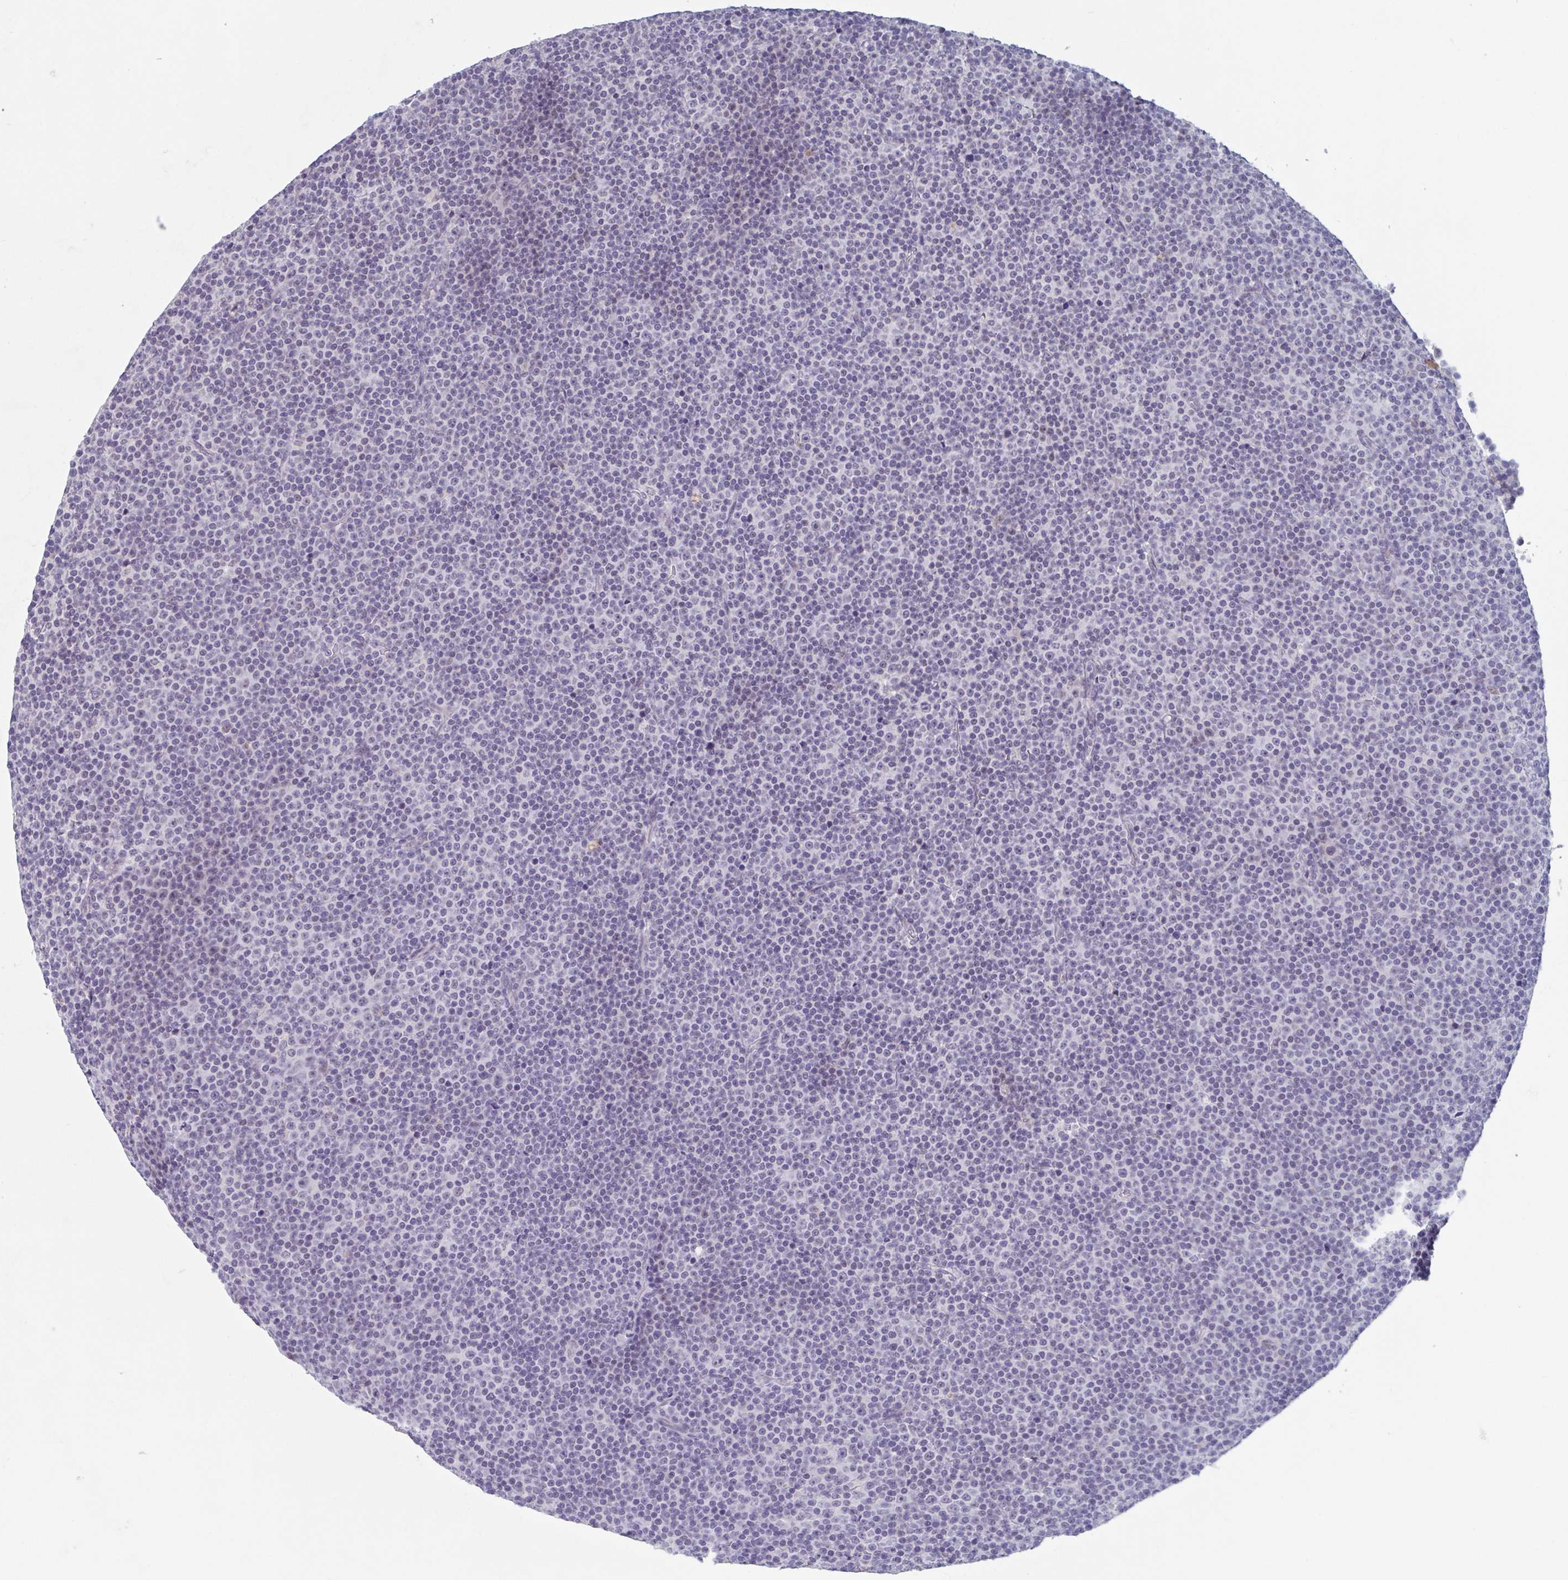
{"staining": {"intensity": "negative", "quantity": "none", "location": "none"}, "tissue": "lymphoma", "cell_type": "Tumor cells", "image_type": "cancer", "snomed": [{"axis": "morphology", "description": "Malignant lymphoma, non-Hodgkin's type, Low grade"}, {"axis": "topography", "description": "Lymph node"}], "caption": "High magnification brightfield microscopy of malignant lymphoma, non-Hodgkin's type (low-grade) stained with DAB (brown) and counterstained with hematoxylin (blue): tumor cells show no significant expression.", "gene": "KDM4D", "patient": {"sex": "female", "age": 67}}